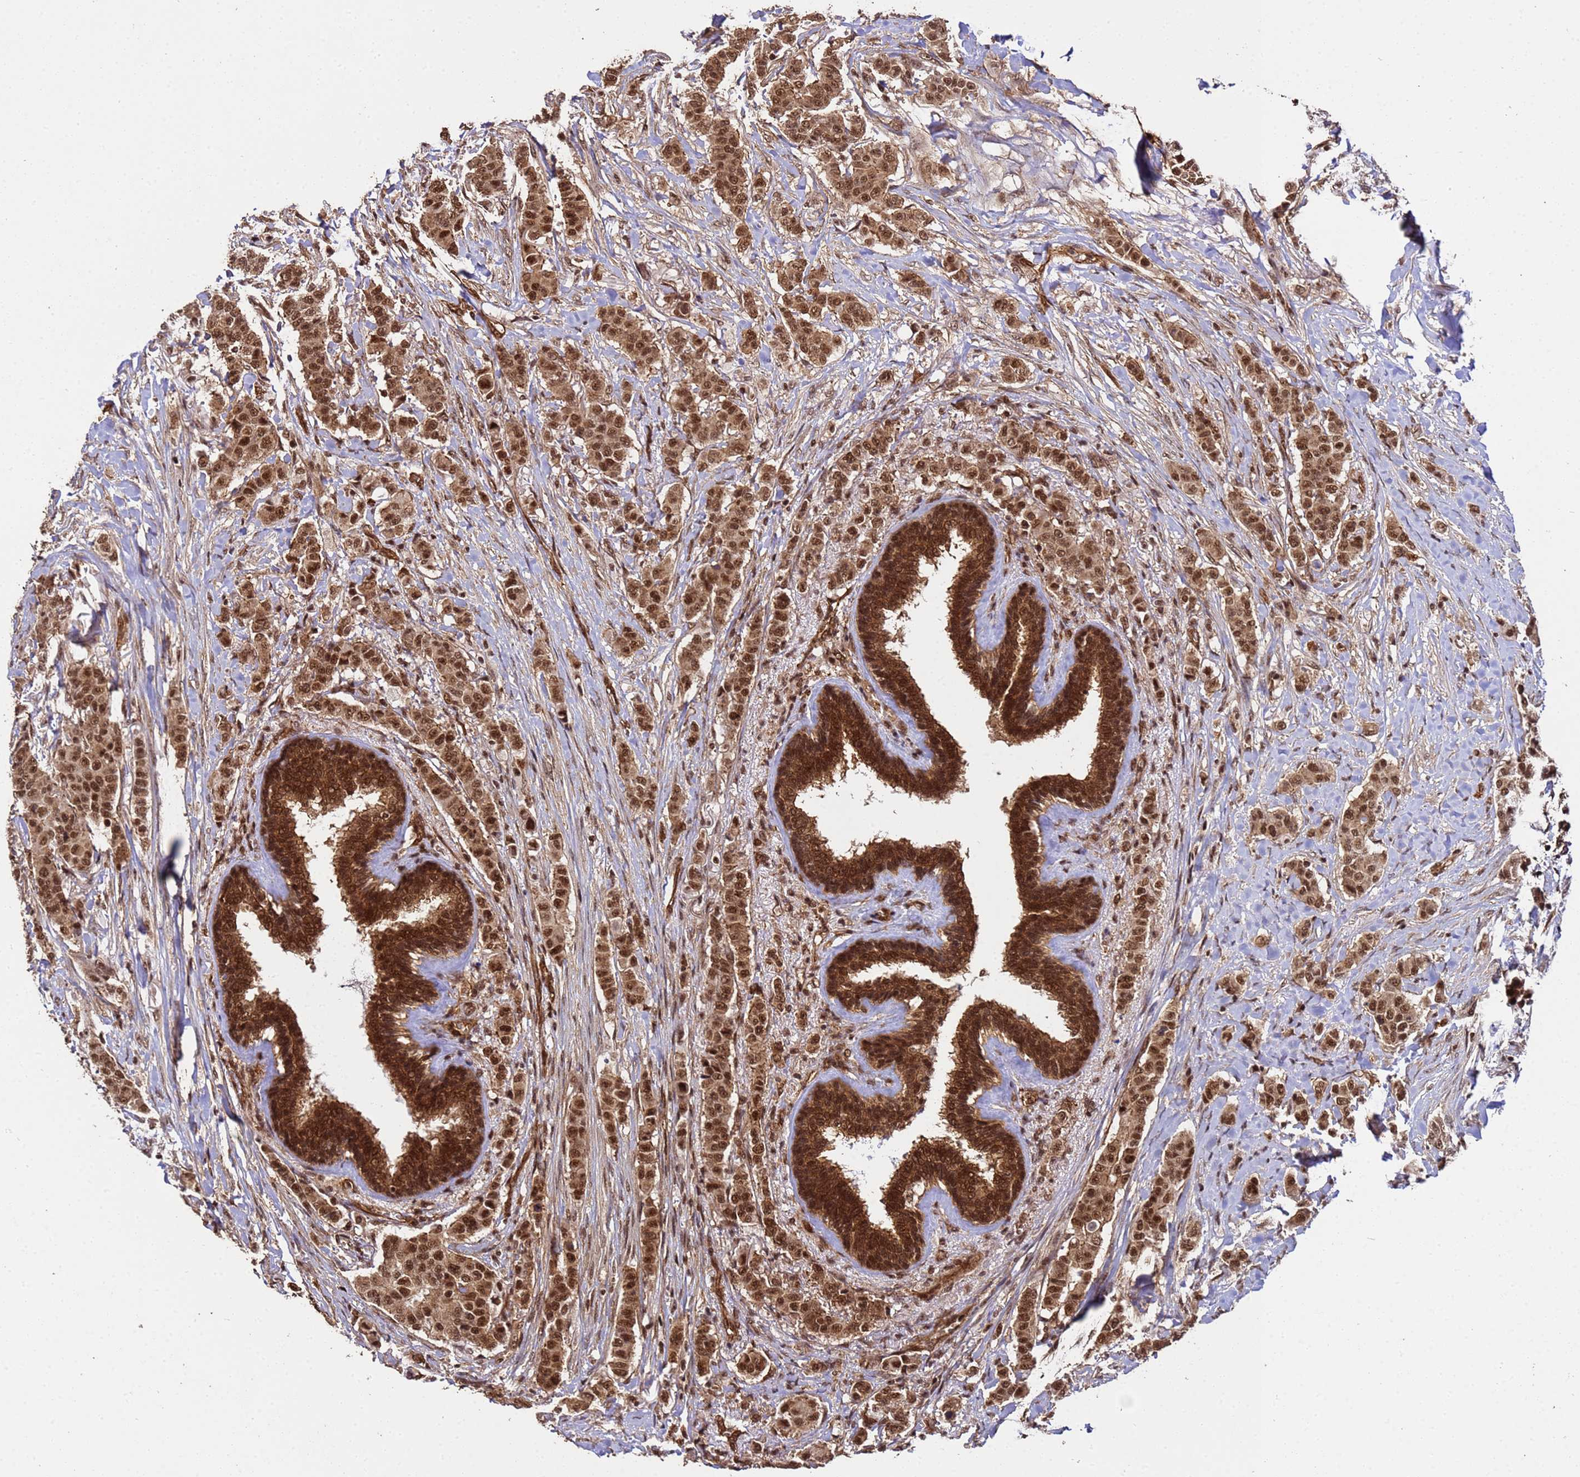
{"staining": {"intensity": "strong", "quantity": ">75%", "location": "cytoplasmic/membranous,nuclear"}, "tissue": "breast cancer", "cell_type": "Tumor cells", "image_type": "cancer", "snomed": [{"axis": "morphology", "description": "Duct carcinoma"}, {"axis": "topography", "description": "Breast"}], "caption": "The image demonstrates immunohistochemical staining of breast cancer. There is strong cytoplasmic/membranous and nuclear staining is seen in about >75% of tumor cells.", "gene": "SYF2", "patient": {"sex": "female", "age": 40}}